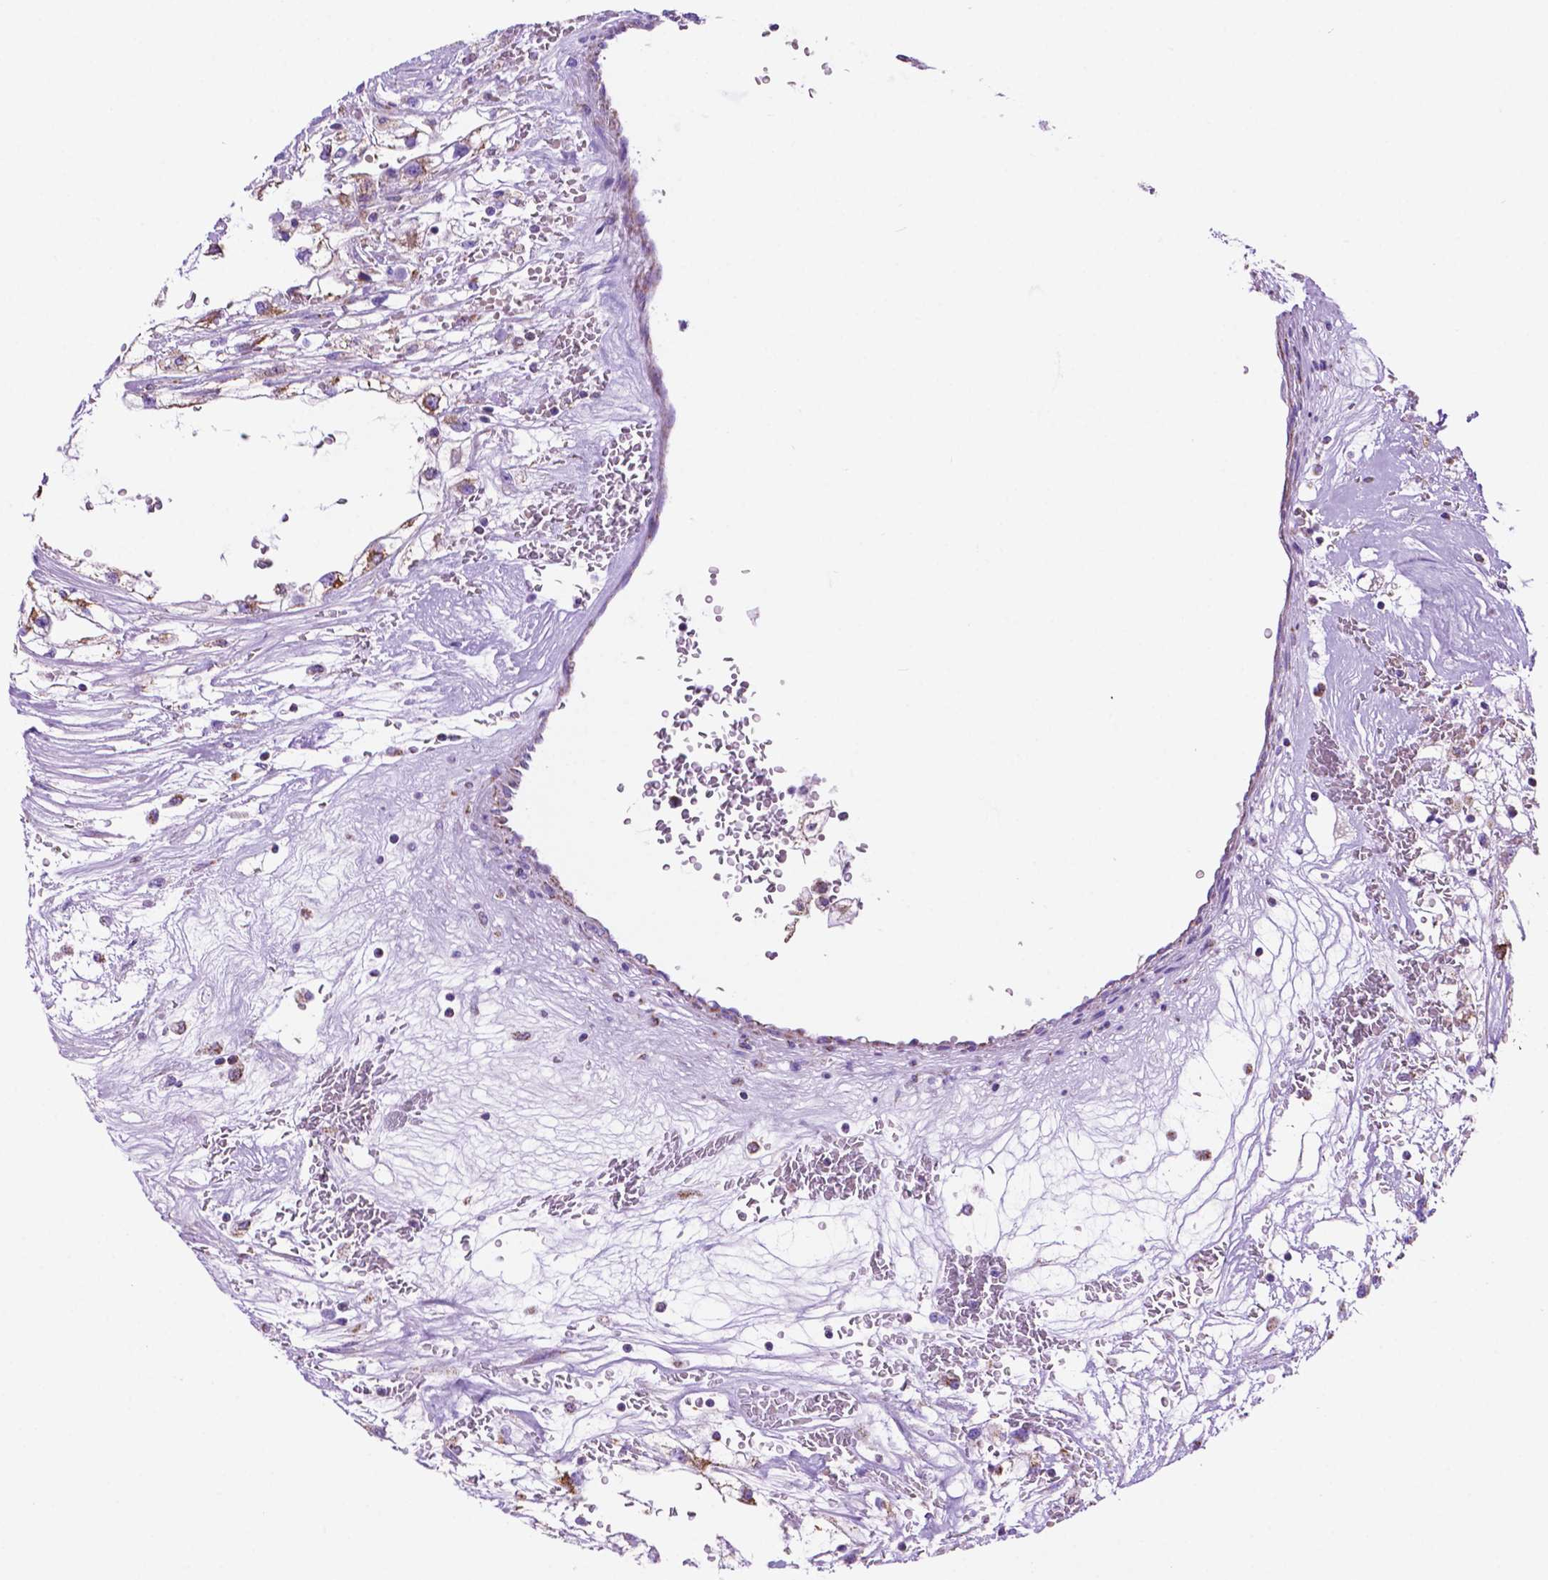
{"staining": {"intensity": "moderate", "quantity": "25%-75%", "location": "cytoplasmic/membranous"}, "tissue": "renal cancer", "cell_type": "Tumor cells", "image_type": "cancer", "snomed": [{"axis": "morphology", "description": "Adenocarcinoma, NOS"}, {"axis": "topography", "description": "Kidney"}], "caption": "Moderate cytoplasmic/membranous staining is identified in approximately 25%-75% of tumor cells in renal adenocarcinoma. (IHC, brightfield microscopy, high magnification).", "gene": "GDPD5", "patient": {"sex": "male", "age": 59}}